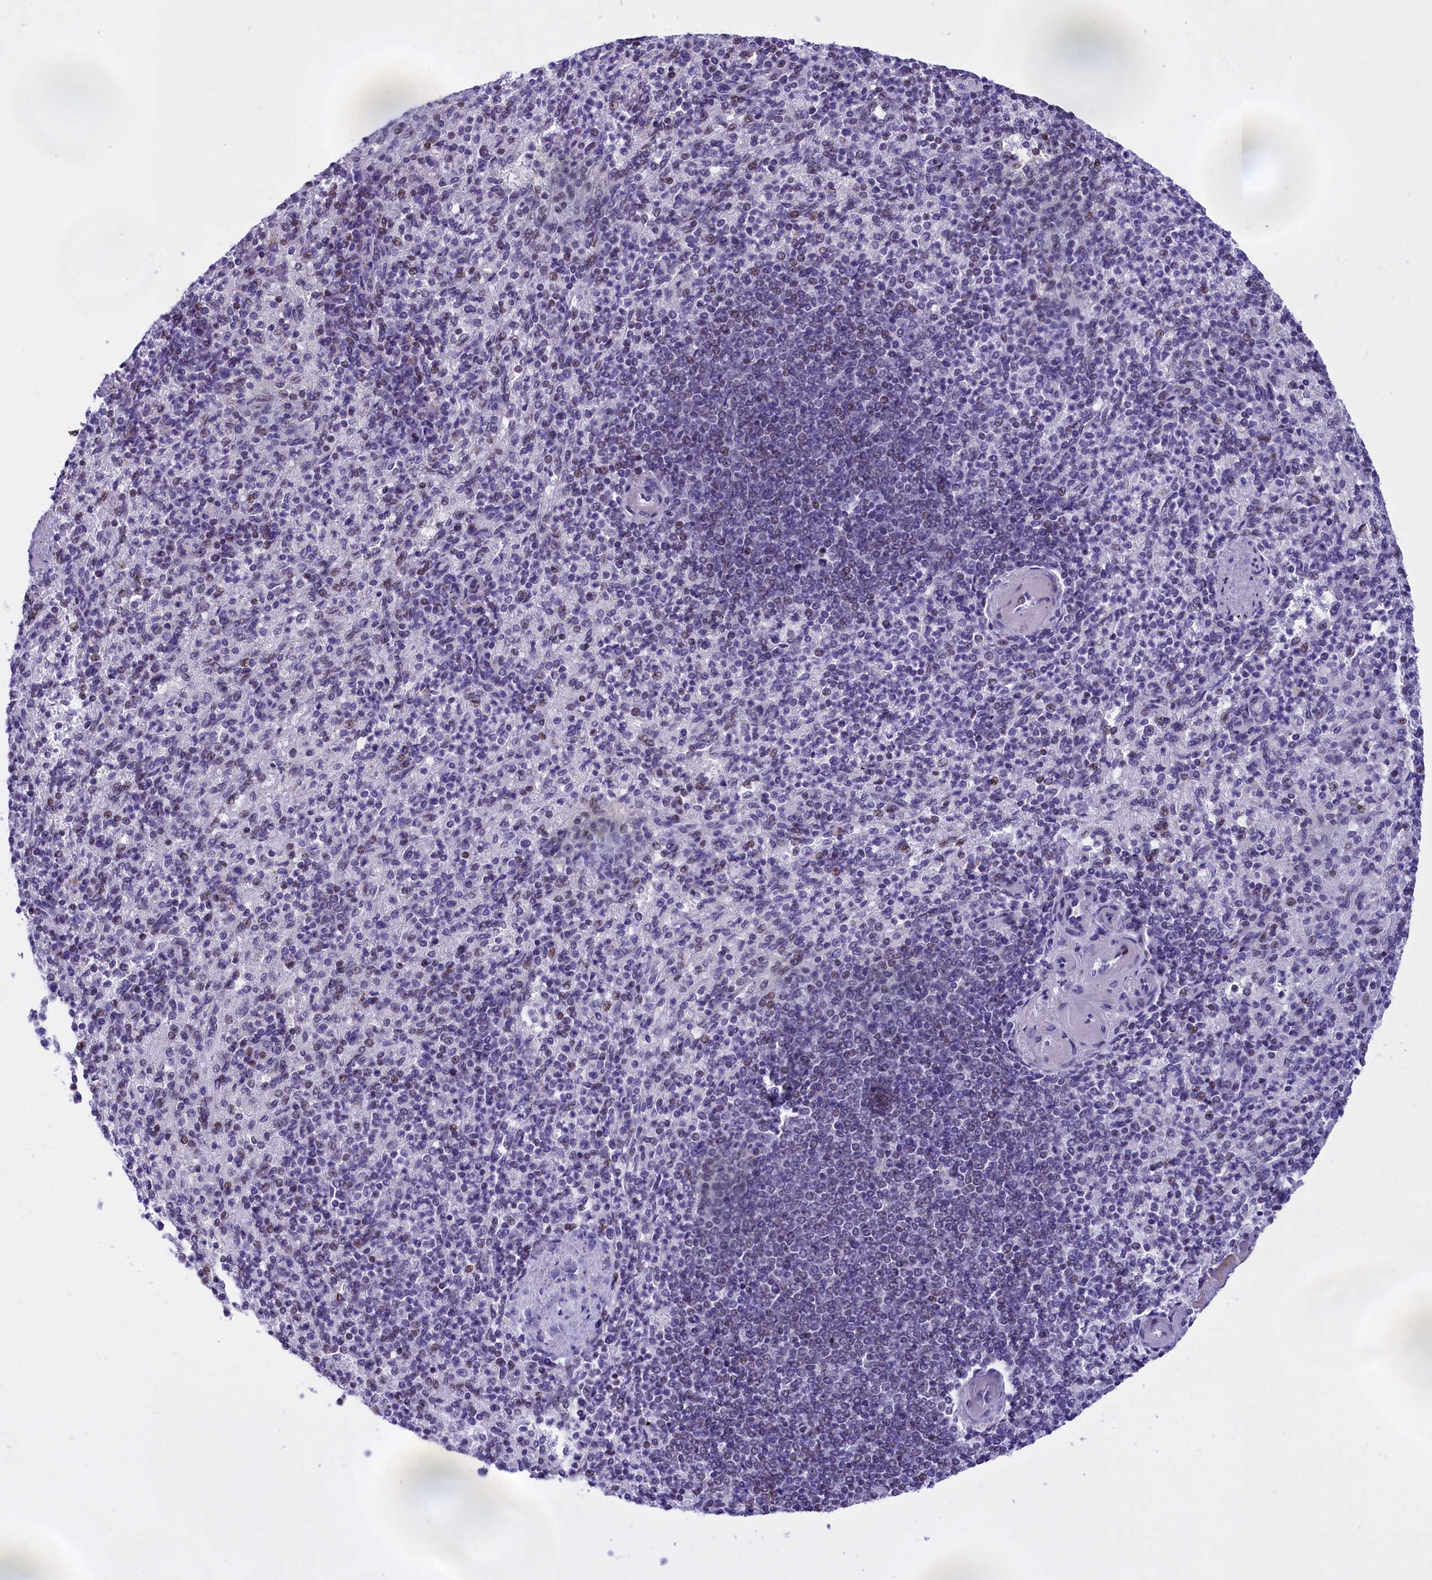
{"staining": {"intensity": "weak", "quantity": "<25%", "location": "nuclear"}, "tissue": "spleen", "cell_type": "Cells in red pulp", "image_type": "normal", "snomed": [{"axis": "morphology", "description": "Normal tissue, NOS"}, {"axis": "topography", "description": "Spleen"}], "caption": "Immunohistochemistry (IHC) micrograph of normal spleen: human spleen stained with DAB (3,3'-diaminobenzidine) displays no significant protein staining in cells in red pulp. (DAB IHC with hematoxylin counter stain).", "gene": "SPIRE2", "patient": {"sex": "female", "age": 74}}